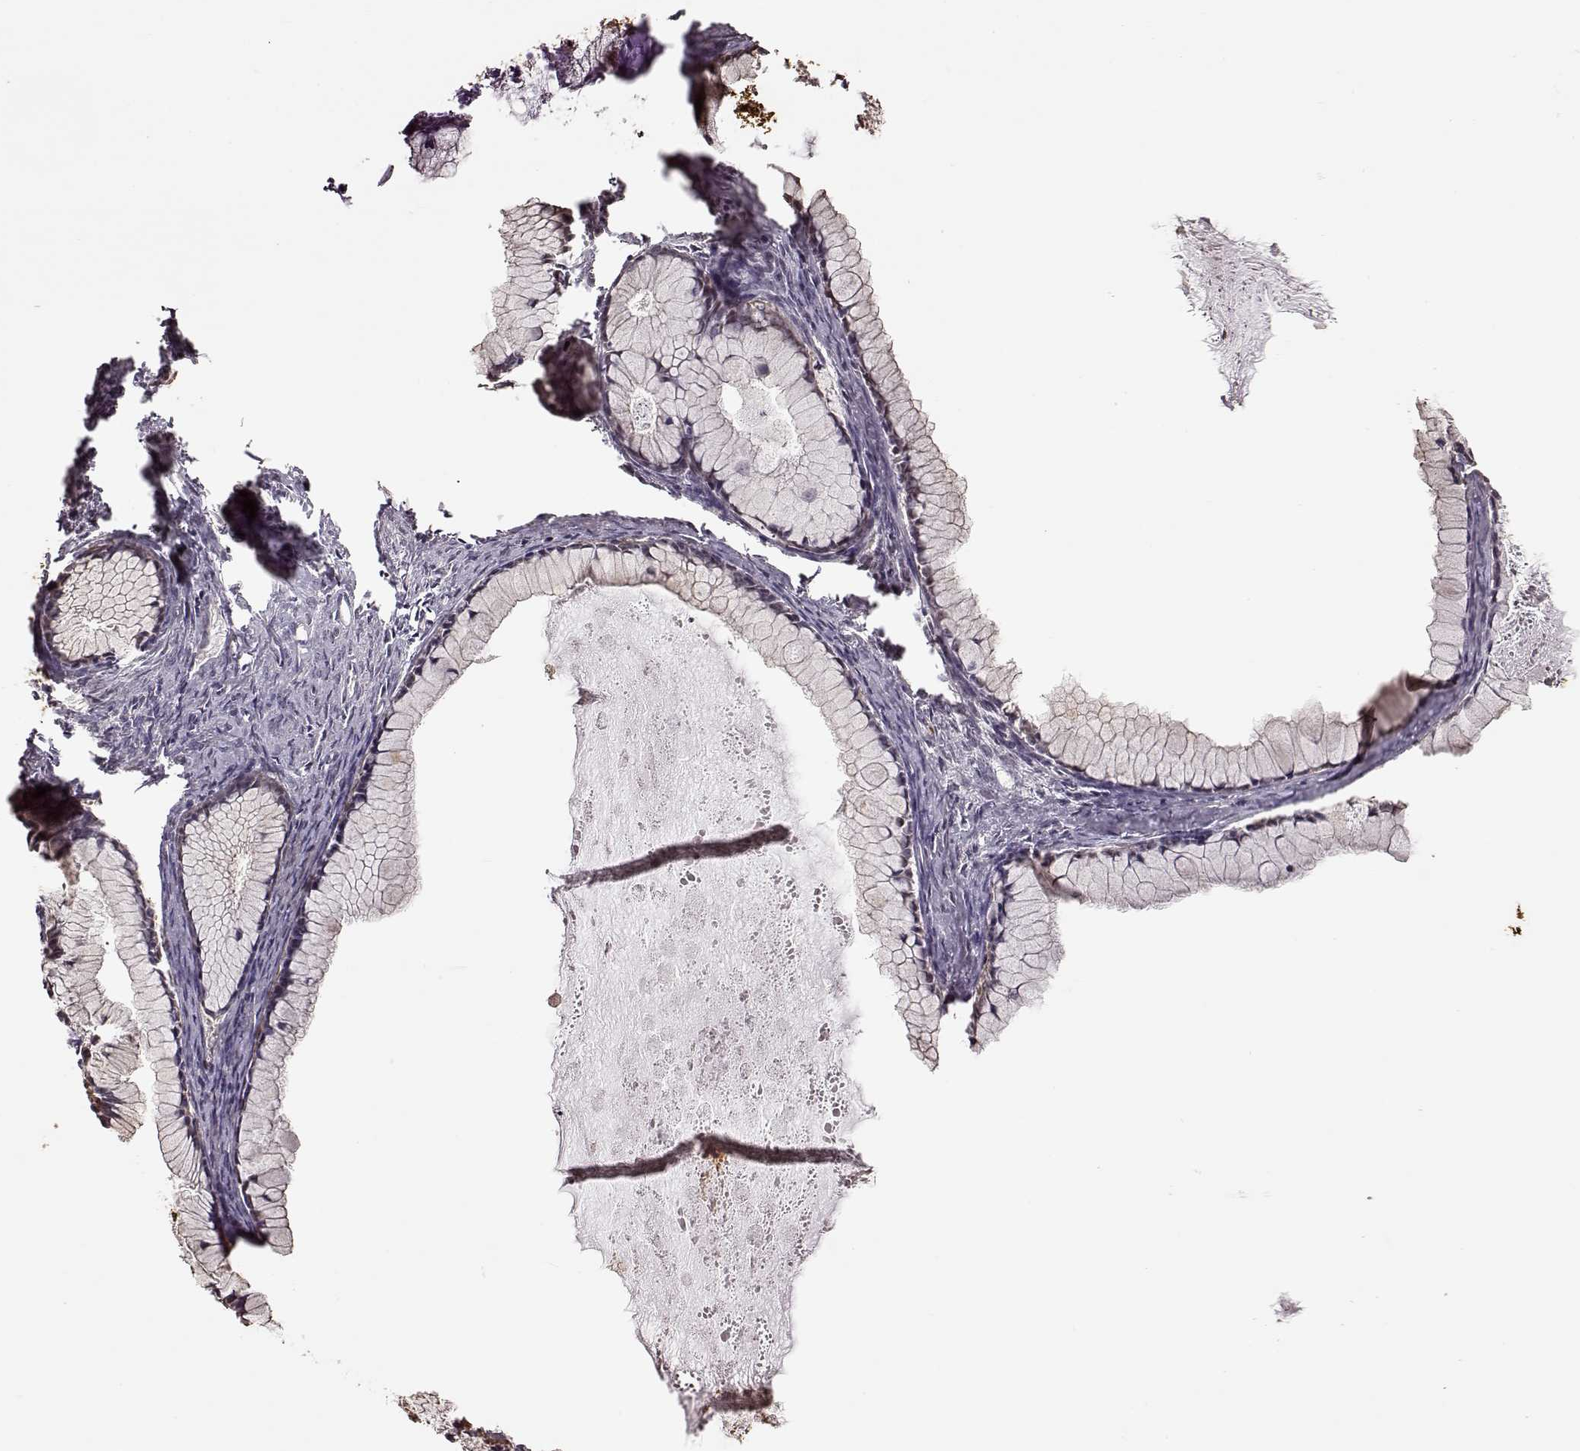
{"staining": {"intensity": "negative", "quantity": "none", "location": "none"}, "tissue": "ovarian cancer", "cell_type": "Tumor cells", "image_type": "cancer", "snomed": [{"axis": "morphology", "description": "Cystadenocarcinoma, mucinous, NOS"}, {"axis": "topography", "description": "Ovary"}], "caption": "This is an IHC image of mucinous cystadenocarcinoma (ovarian). There is no expression in tumor cells.", "gene": "CRB1", "patient": {"sex": "female", "age": 41}}